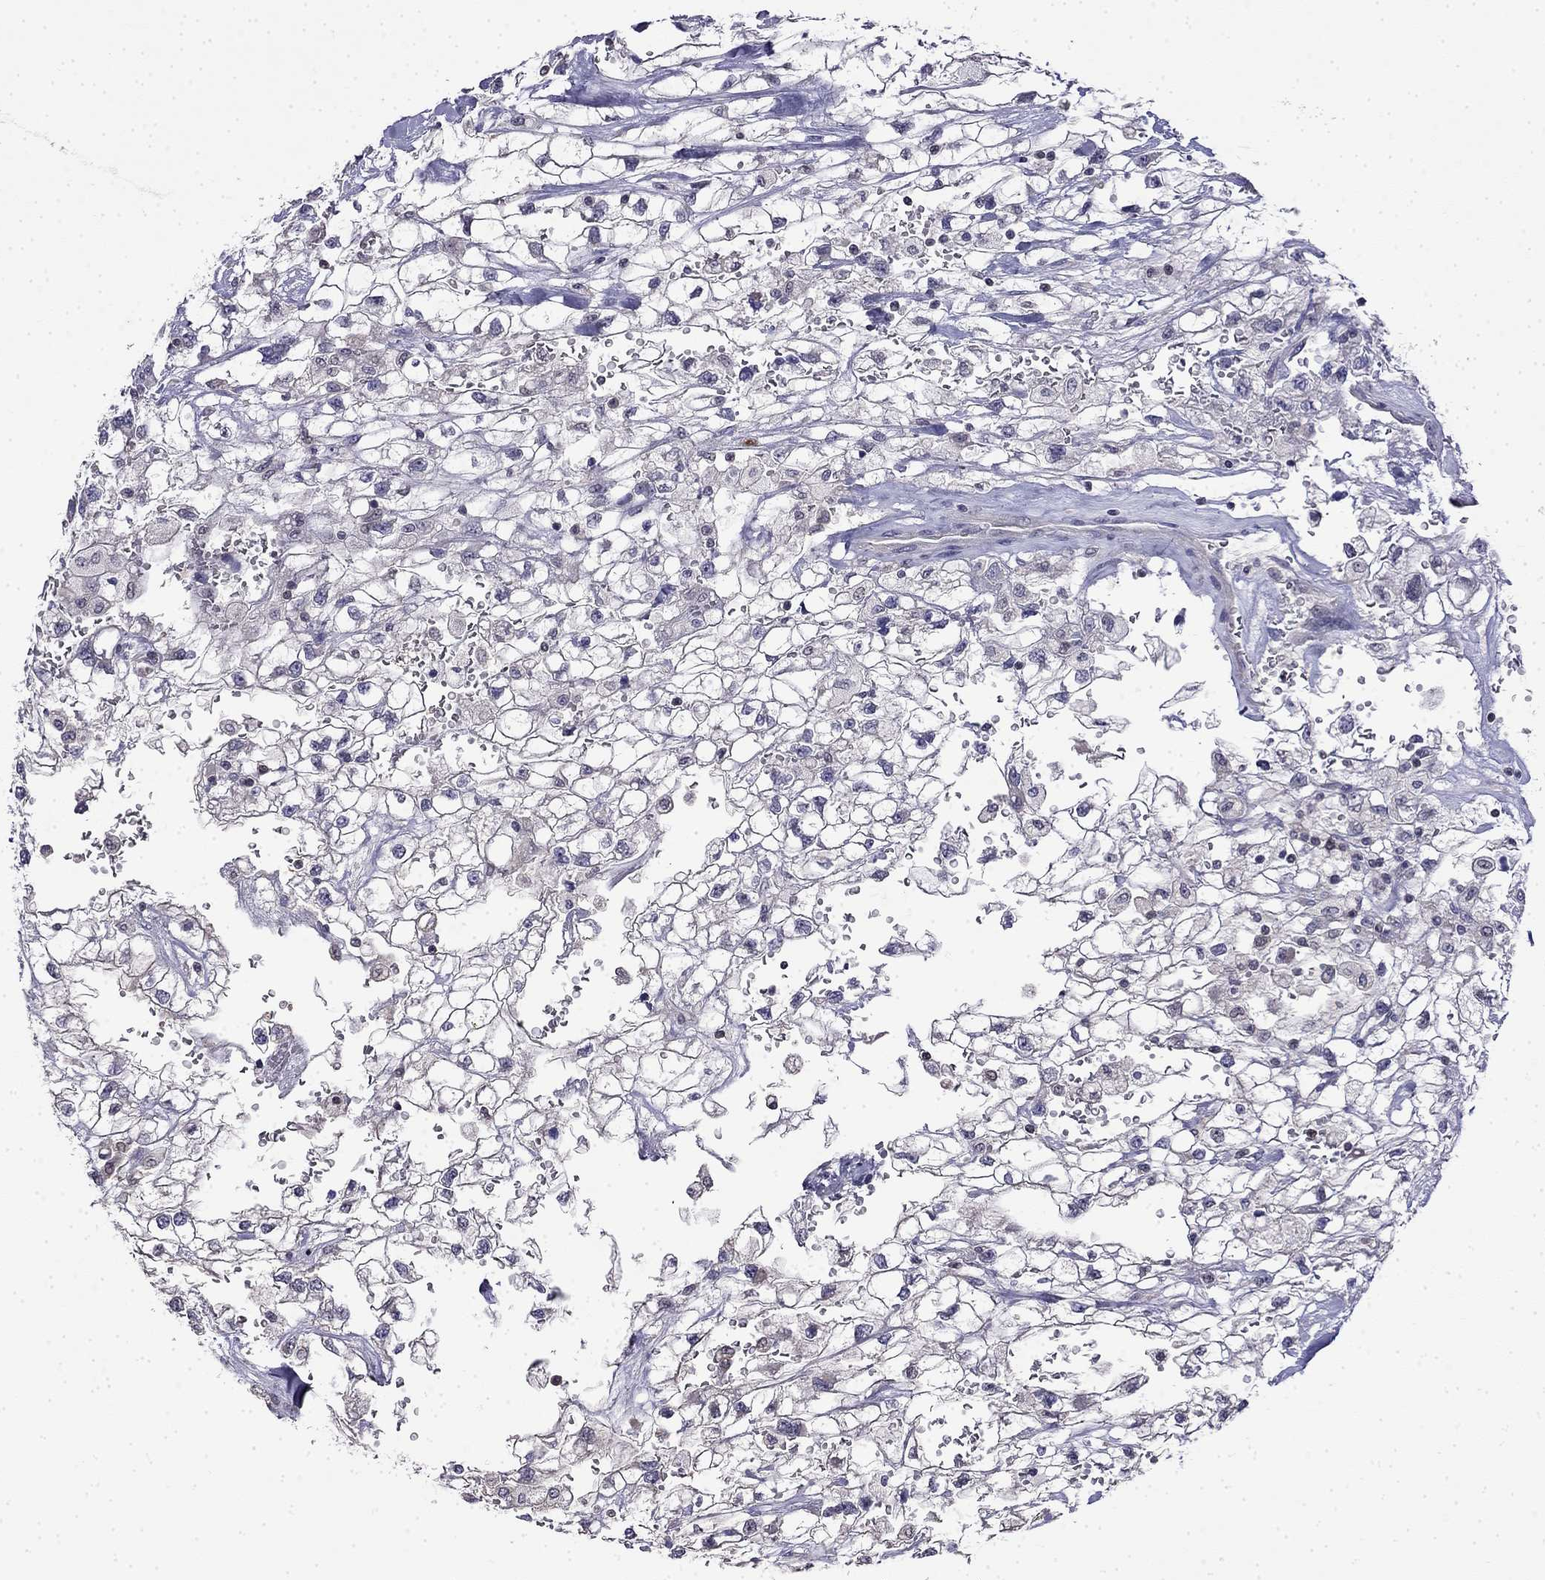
{"staining": {"intensity": "negative", "quantity": "none", "location": "none"}, "tissue": "renal cancer", "cell_type": "Tumor cells", "image_type": "cancer", "snomed": [{"axis": "morphology", "description": "Adenocarcinoma, NOS"}, {"axis": "topography", "description": "Kidney"}], "caption": "Image shows no significant protein positivity in tumor cells of renal adenocarcinoma.", "gene": "GUCA1B", "patient": {"sex": "male", "age": 59}}